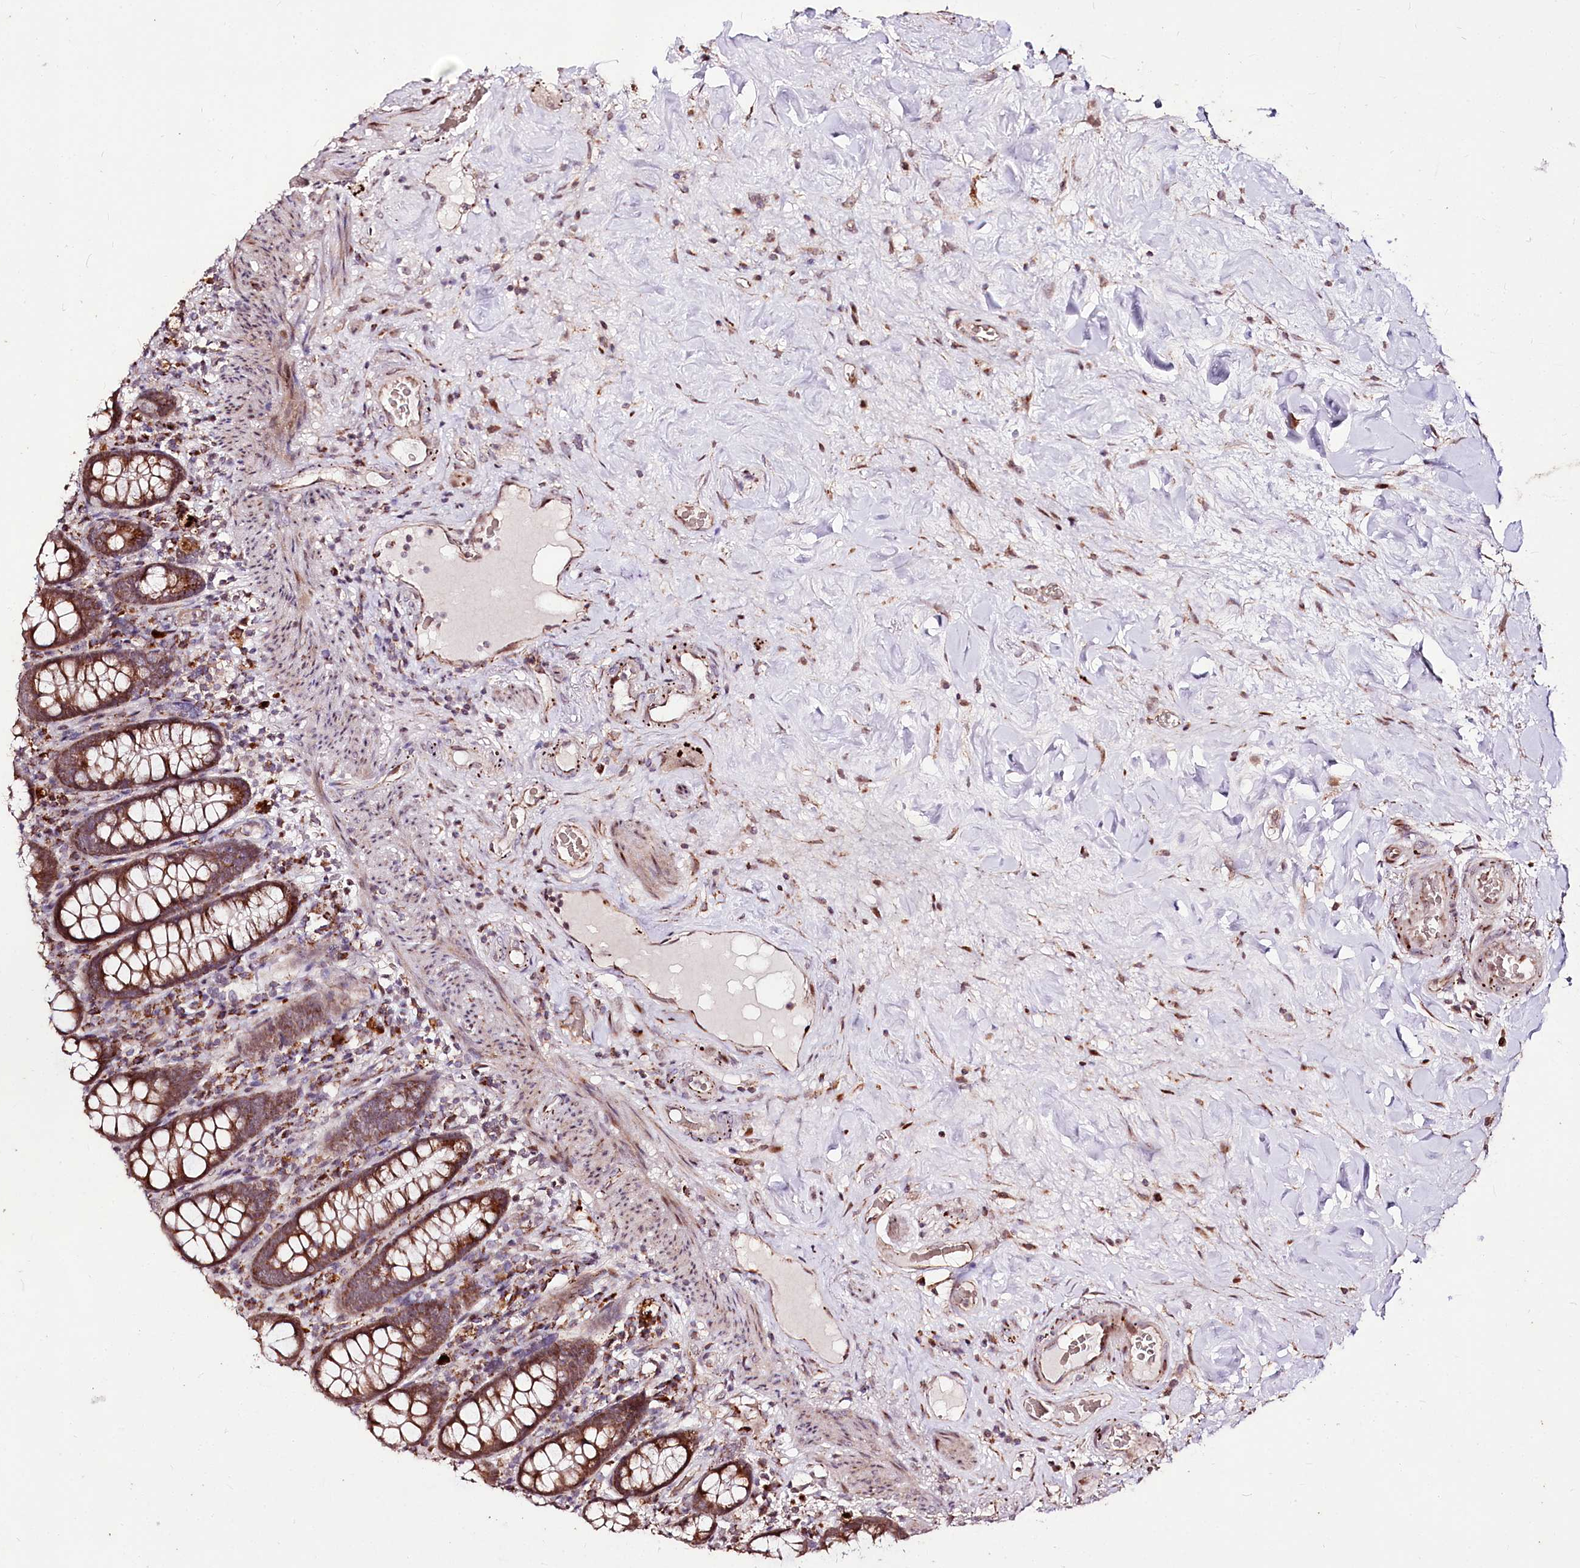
{"staining": {"intensity": "moderate", "quantity": ">75%", "location": "cytoplasmic/membranous,nuclear"}, "tissue": "colon", "cell_type": "Endothelial cells", "image_type": "normal", "snomed": [{"axis": "morphology", "description": "Normal tissue, NOS"}, {"axis": "topography", "description": "Colon"}], "caption": "The histopathology image displays immunohistochemical staining of normal colon. There is moderate cytoplasmic/membranous,nuclear expression is identified in about >75% of endothelial cells. (Stains: DAB (3,3'-diaminobenzidine) in brown, nuclei in blue, Microscopy: brightfield microscopy at high magnification).", "gene": "CARD19", "patient": {"sex": "female", "age": 79}}